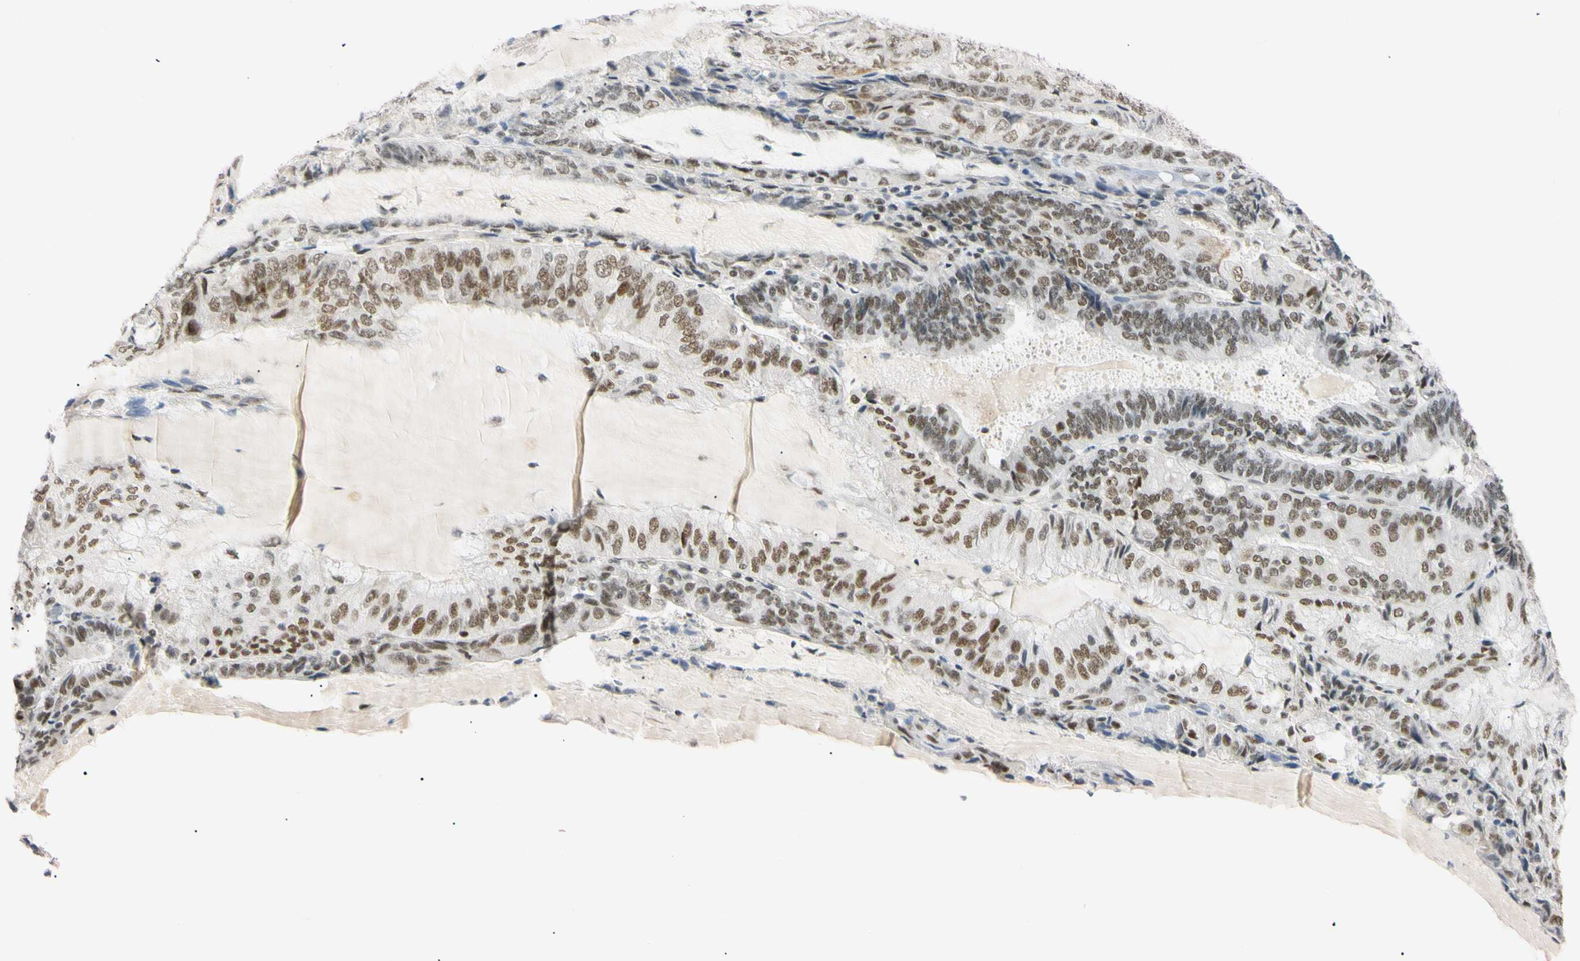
{"staining": {"intensity": "moderate", "quantity": ">75%", "location": "nuclear"}, "tissue": "endometrial cancer", "cell_type": "Tumor cells", "image_type": "cancer", "snomed": [{"axis": "morphology", "description": "Adenocarcinoma, NOS"}, {"axis": "topography", "description": "Endometrium"}], "caption": "IHC (DAB (3,3'-diaminobenzidine)) staining of endometrial adenocarcinoma exhibits moderate nuclear protein positivity in approximately >75% of tumor cells.", "gene": "ZNF134", "patient": {"sex": "female", "age": 81}}